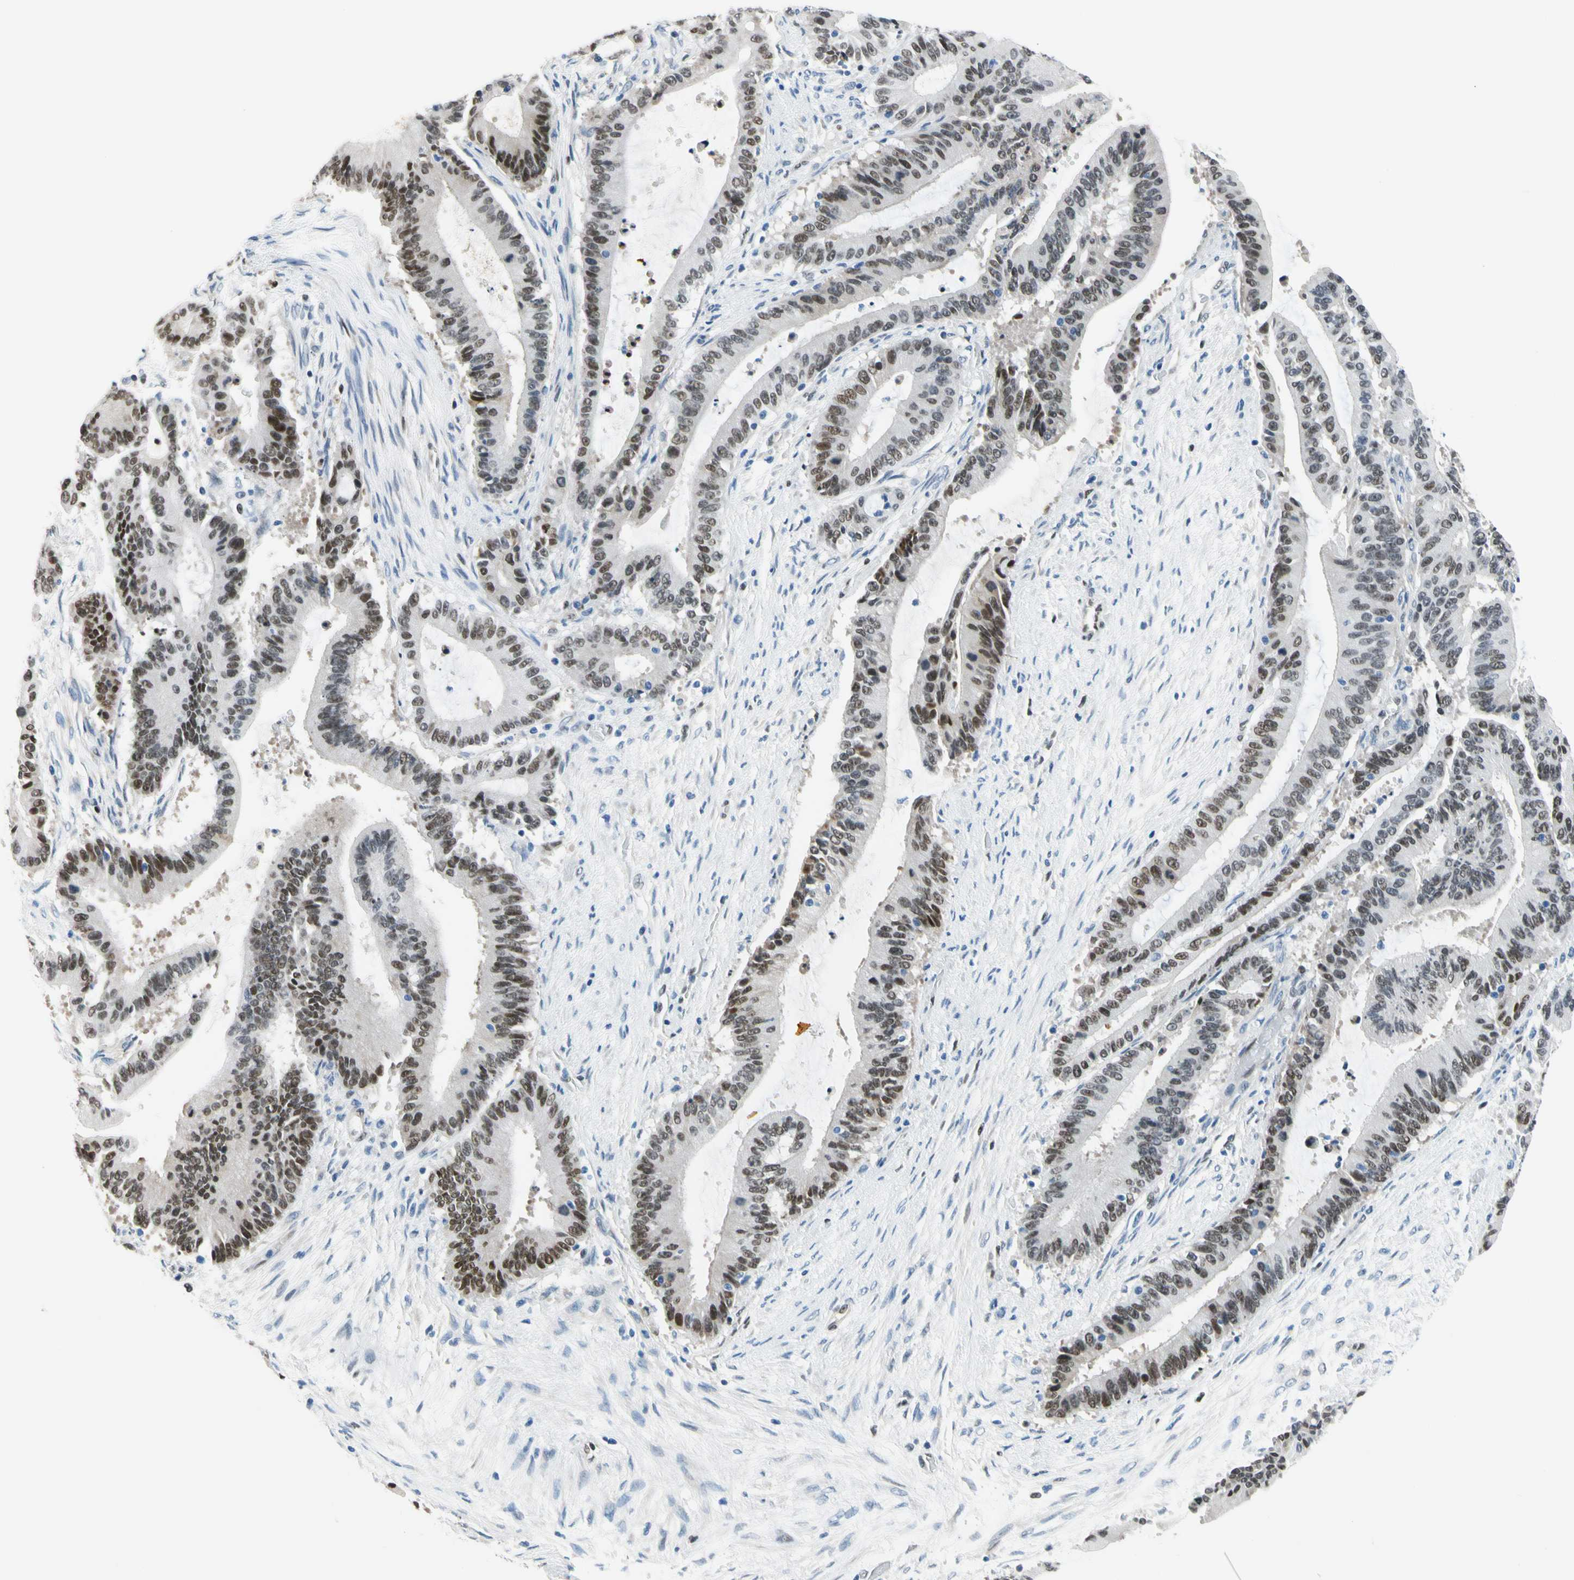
{"staining": {"intensity": "moderate", "quantity": ">75%", "location": "nuclear"}, "tissue": "liver cancer", "cell_type": "Tumor cells", "image_type": "cancer", "snomed": [{"axis": "morphology", "description": "Cholangiocarcinoma"}, {"axis": "topography", "description": "Liver"}], "caption": "Protein expression analysis of liver cancer (cholangiocarcinoma) reveals moderate nuclear staining in approximately >75% of tumor cells.", "gene": "NFIA", "patient": {"sex": "female", "age": 73}}